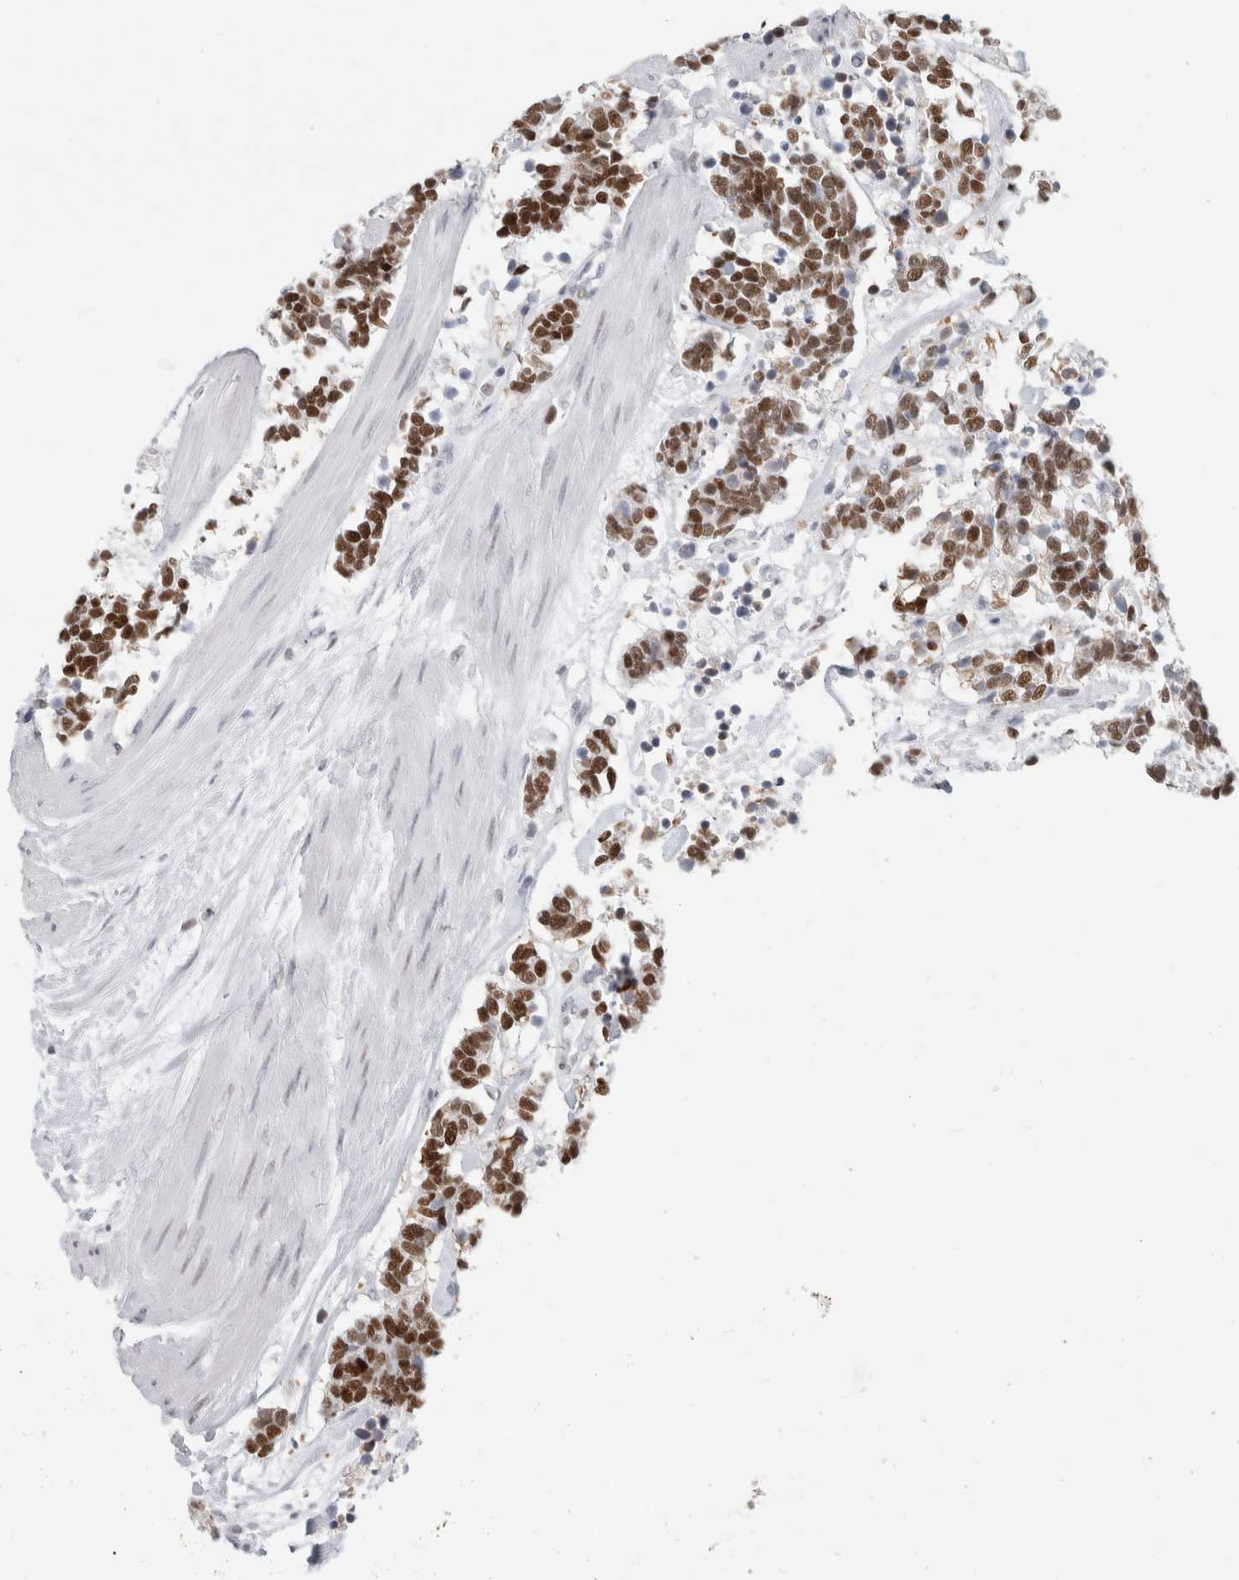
{"staining": {"intensity": "strong", "quantity": ">75%", "location": "nuclear"}, "tissue": "carcinoid", "cell_type": "Tumor cells", "image_type": "cancer", "snomed": [{"axis": "morphology", "description": "Carcinoma, NOS"}, {"axis": "morphology", "description": "Carcinoid, malignant, NOS"}, {"axis": "topography", "description": "Urinary bladder"}], "caption": "Protein expression analysis of carcinoid exhibits strong nuclear expression in approximately >75% of tumor cells.", "gene": "SMARCC1", "patient": {"sex": "male", "age": 57}}